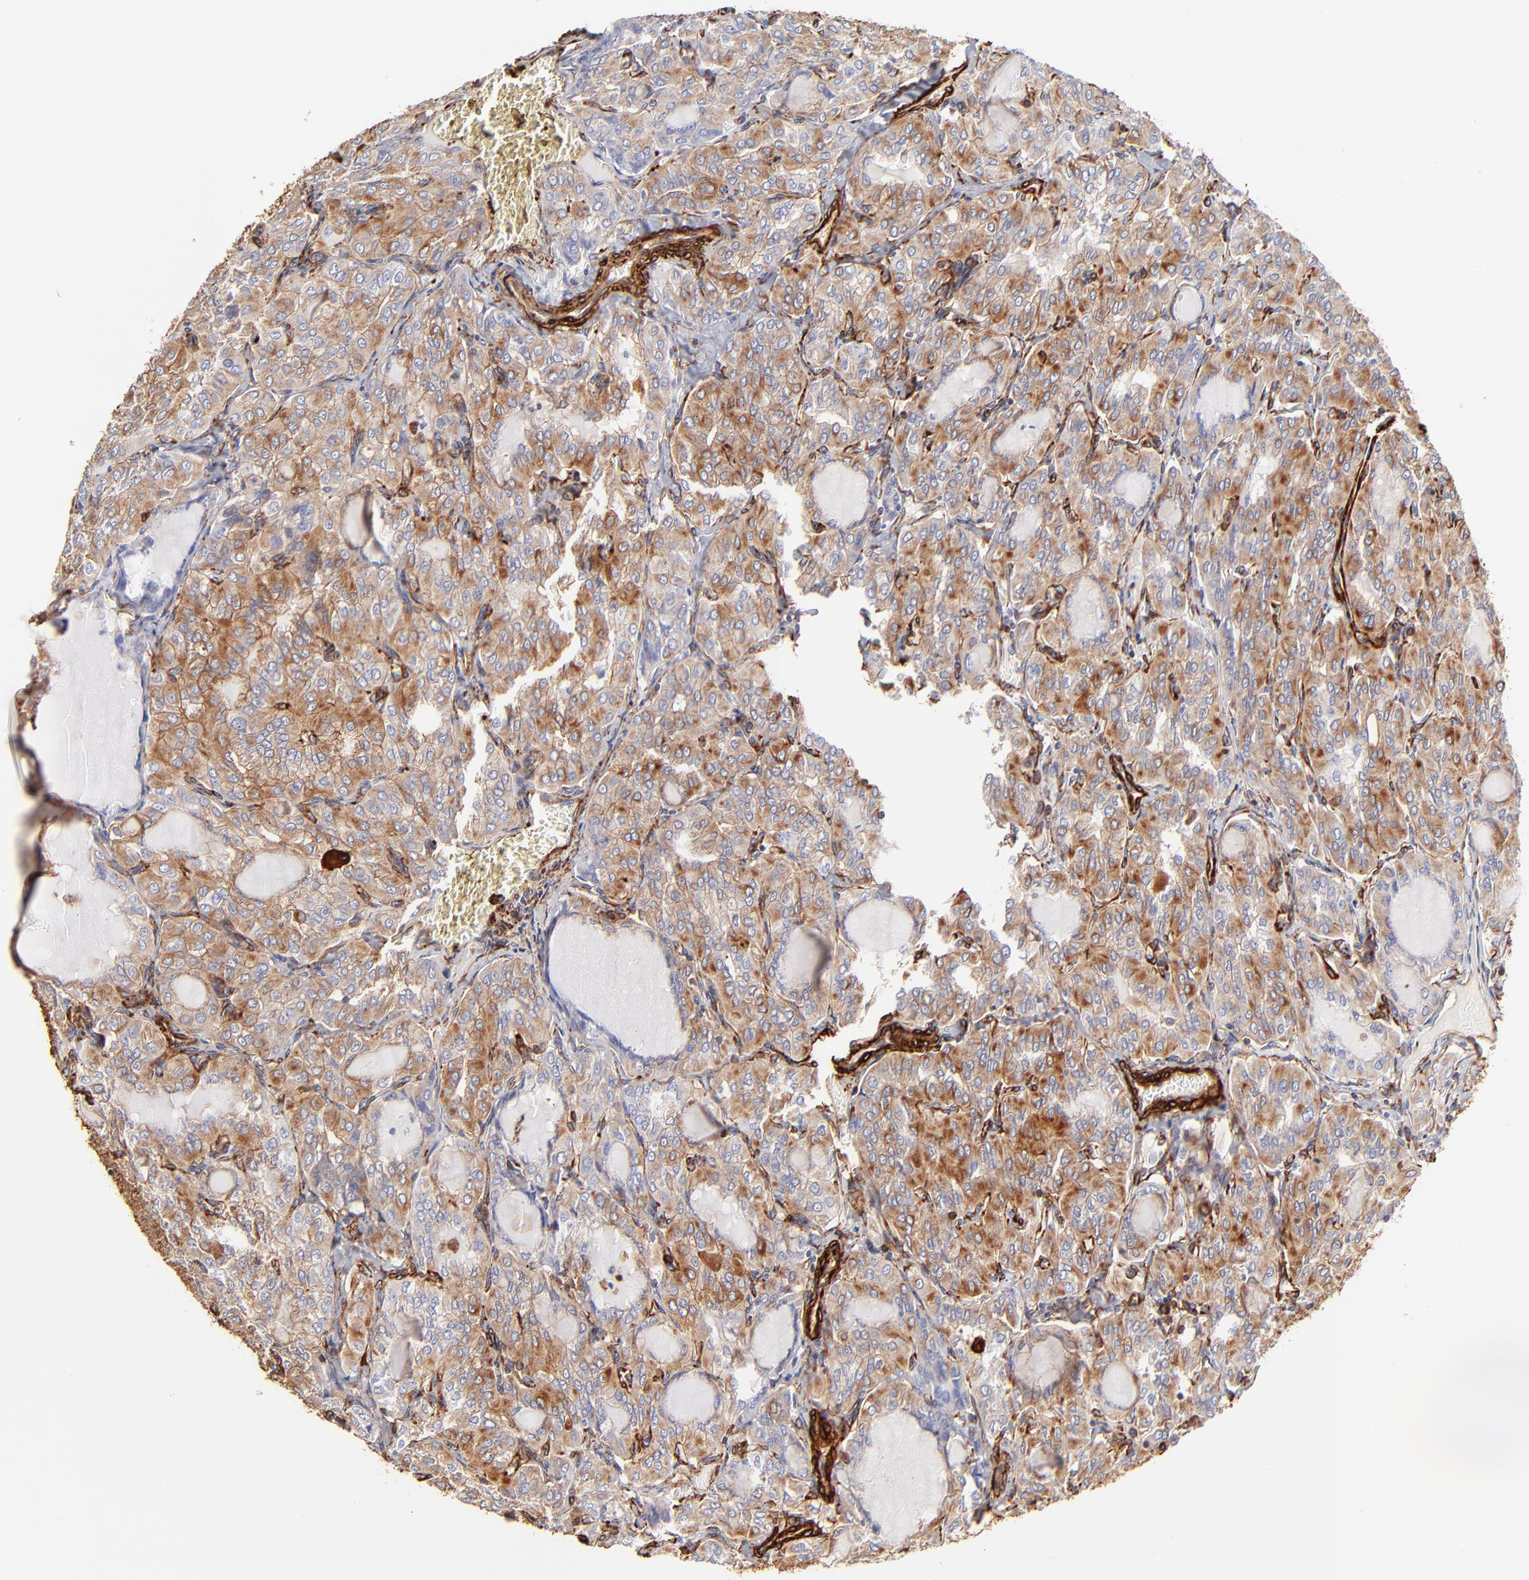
{"staining": {"intensity": "moderate", "quantity": ">75%", "location": "cytoplasmic/membranous"}, "tissue": "thyroid cancer", "cell_type": "Tumor cells", "image_type": "cancer", "snomed": [{"axis": "morphology", "description": "Papillary adenocarcinoma, NOS"}, {"axis": "topography", "description": "Thyroid gland"}], "caption": "Moderate cytoplasmic/membranous expression is appreciated in about >75% of tumor cells in papillary adenocarcinoma (thyroid).", "gene": "FLNA", "patient": {"sex": "male", "age": 20}}